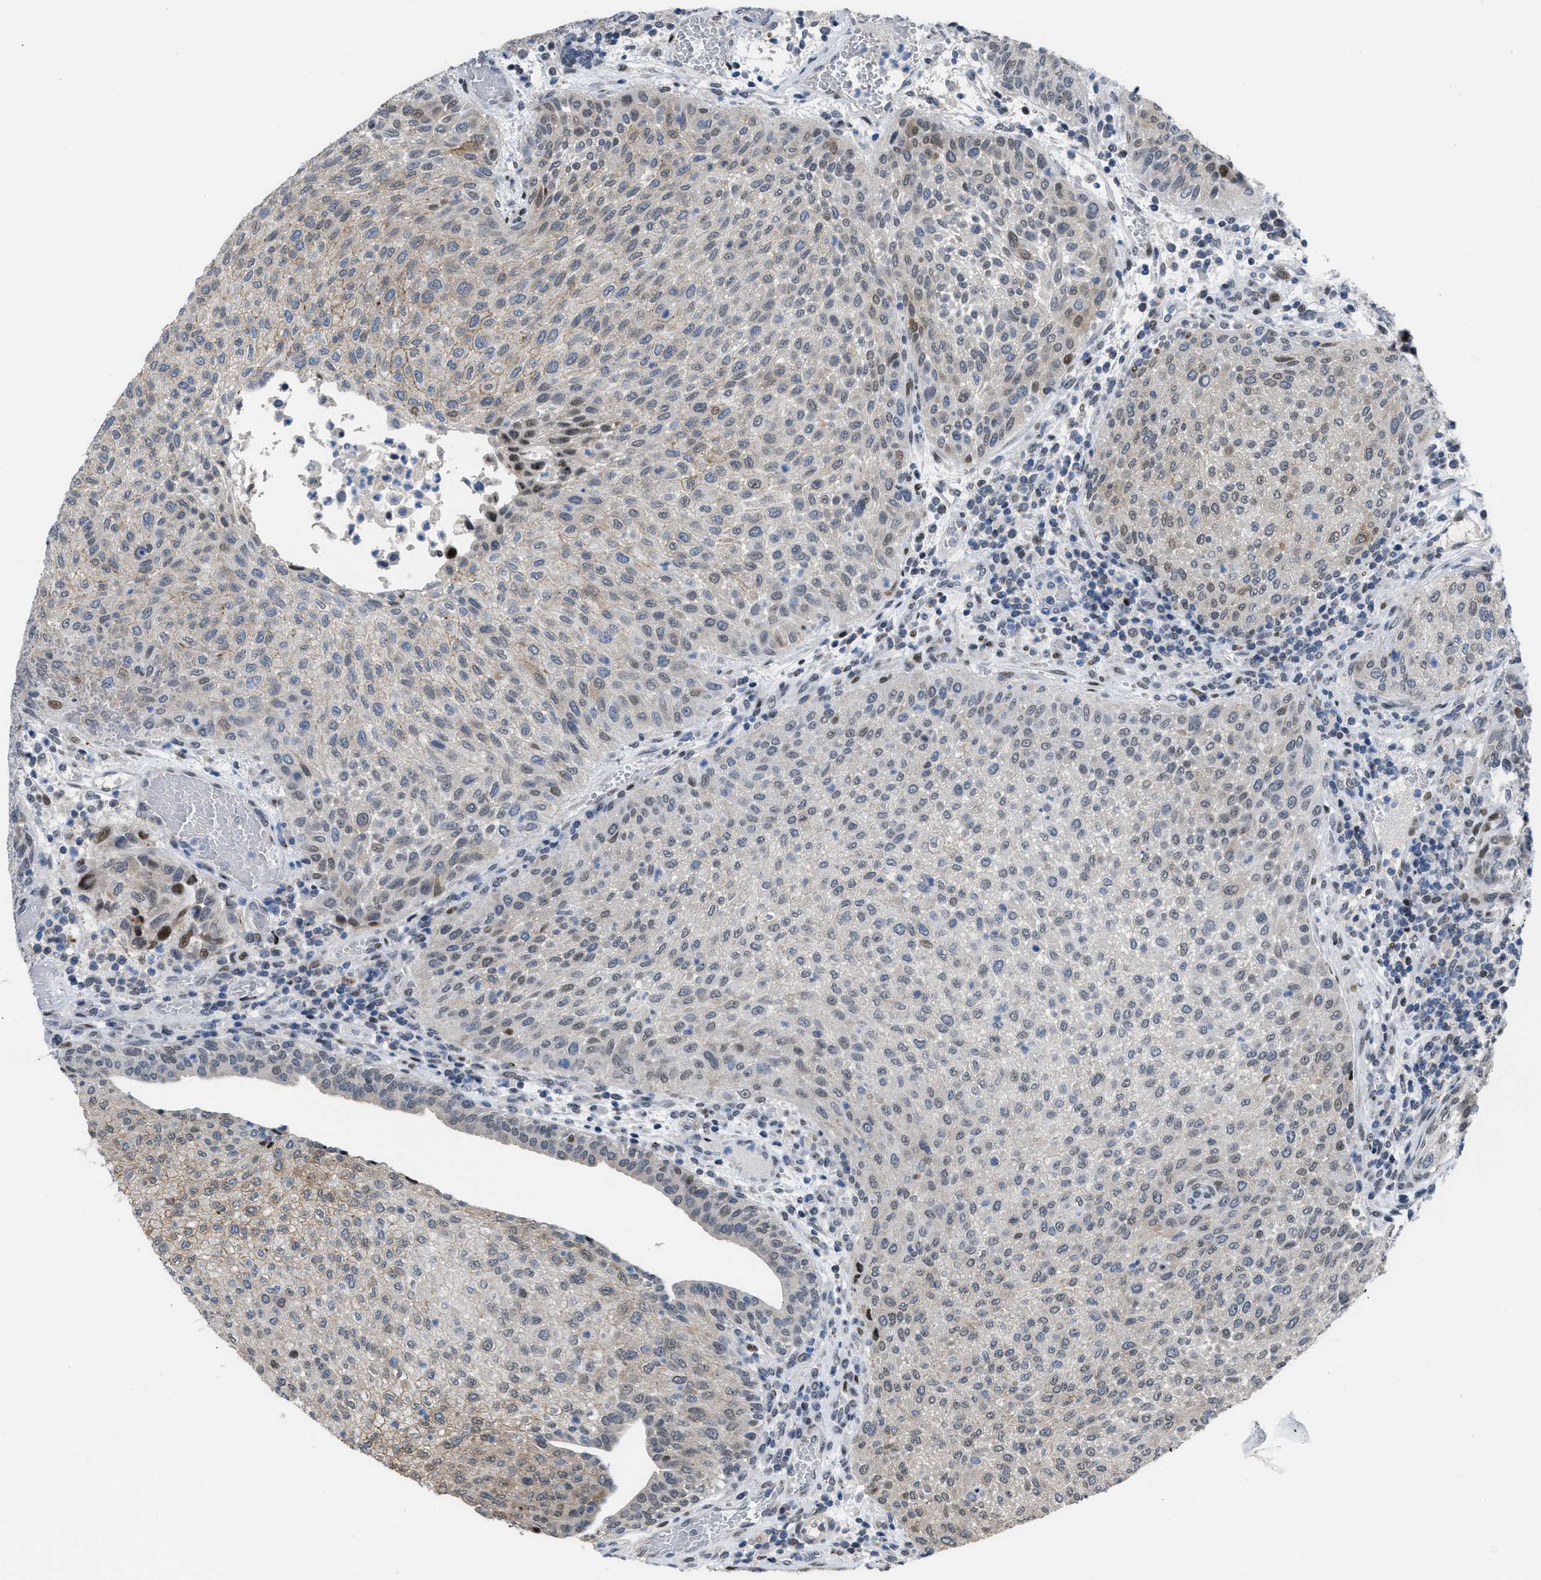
{"staining": {"intensity": "moderate", "quantity": "<25%", "location": "cytoplasmic/membranous,nuclear"}, "tissue": "urothelial cancer", "cell_type": "Tumor cells", "image_type": "cancer", "snomed": [{"axis": "morphology", "description": "Urothelial carcinoma, Low grade"}, {"axis": "morphology", "description": "Urothelial carcinoma, High grade"}, {"axis": "topography", "description": "Urinary bladder"}], "caption": "Protein staining reveals moderate cytoplasmic/membranous and nuclear expression in about <25% of tumor cells in urothelial carcinoma (low-grade).", "gene": "SETDB1", "patient": {"sex": "male", "age": 35}}